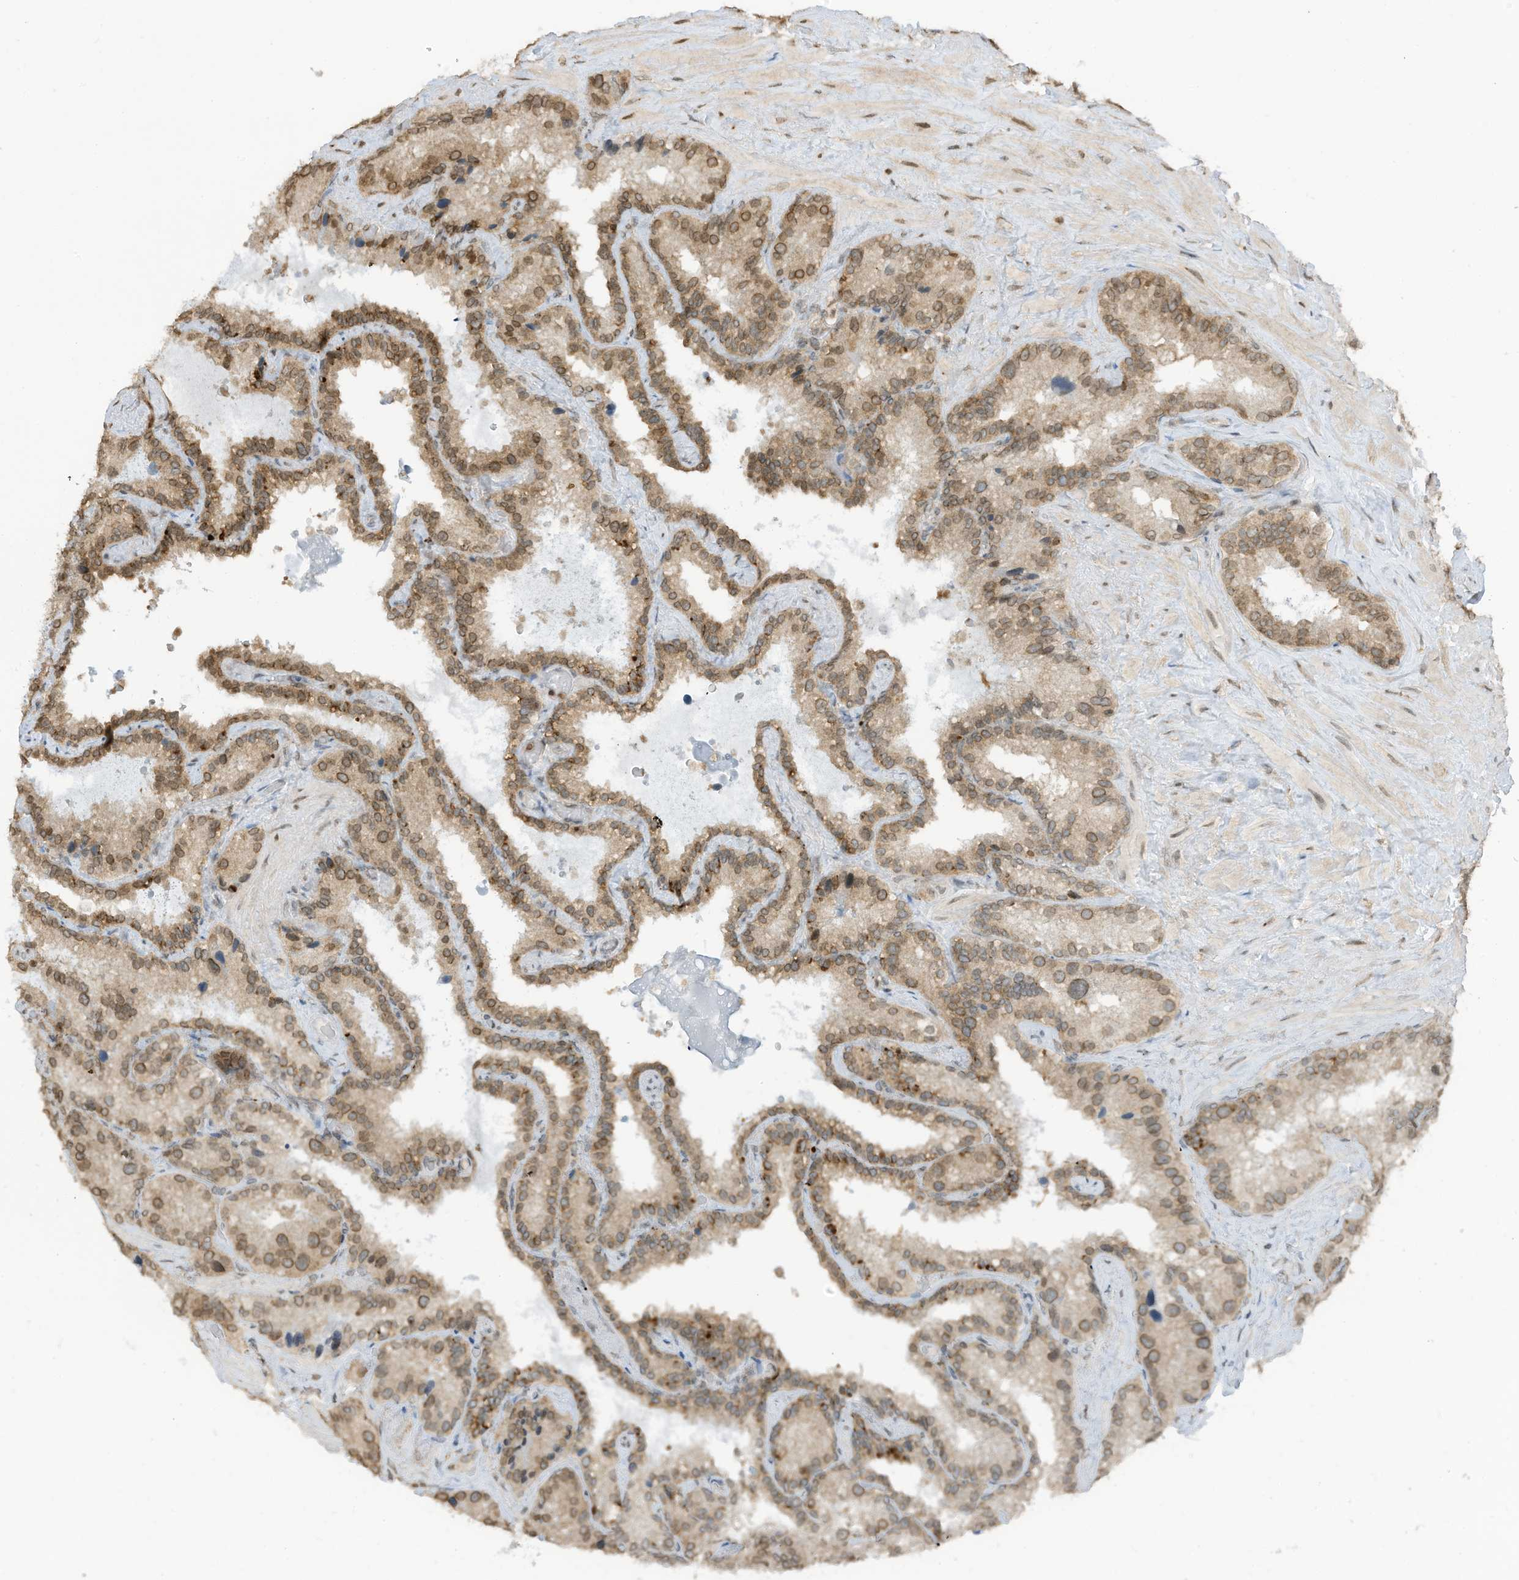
{"staining": {"intensity": "moderate", "quantity": "25%-75%", "location": "cytoplasmic/membranous,nuclear"}, "tissue": "seminal vesicle", "cell_type": "Glandular cells", "image_type": "normal", "snomed": [{"axis": "morphology", "description": "Normal tissue, NOS"}, {"axis": "topography", "description": "Prostate"}, {"axis": "topography", "description": "Seminal veicle"}], "caption": "Protein analysis of benign seminal vesicle demonstrates moderate cytoplasmic/membranous,nuclear expression in about 25%-75% of glandular cells.", "gene": "KPNB1", "patient": {"sex": "male", "age": 68}}